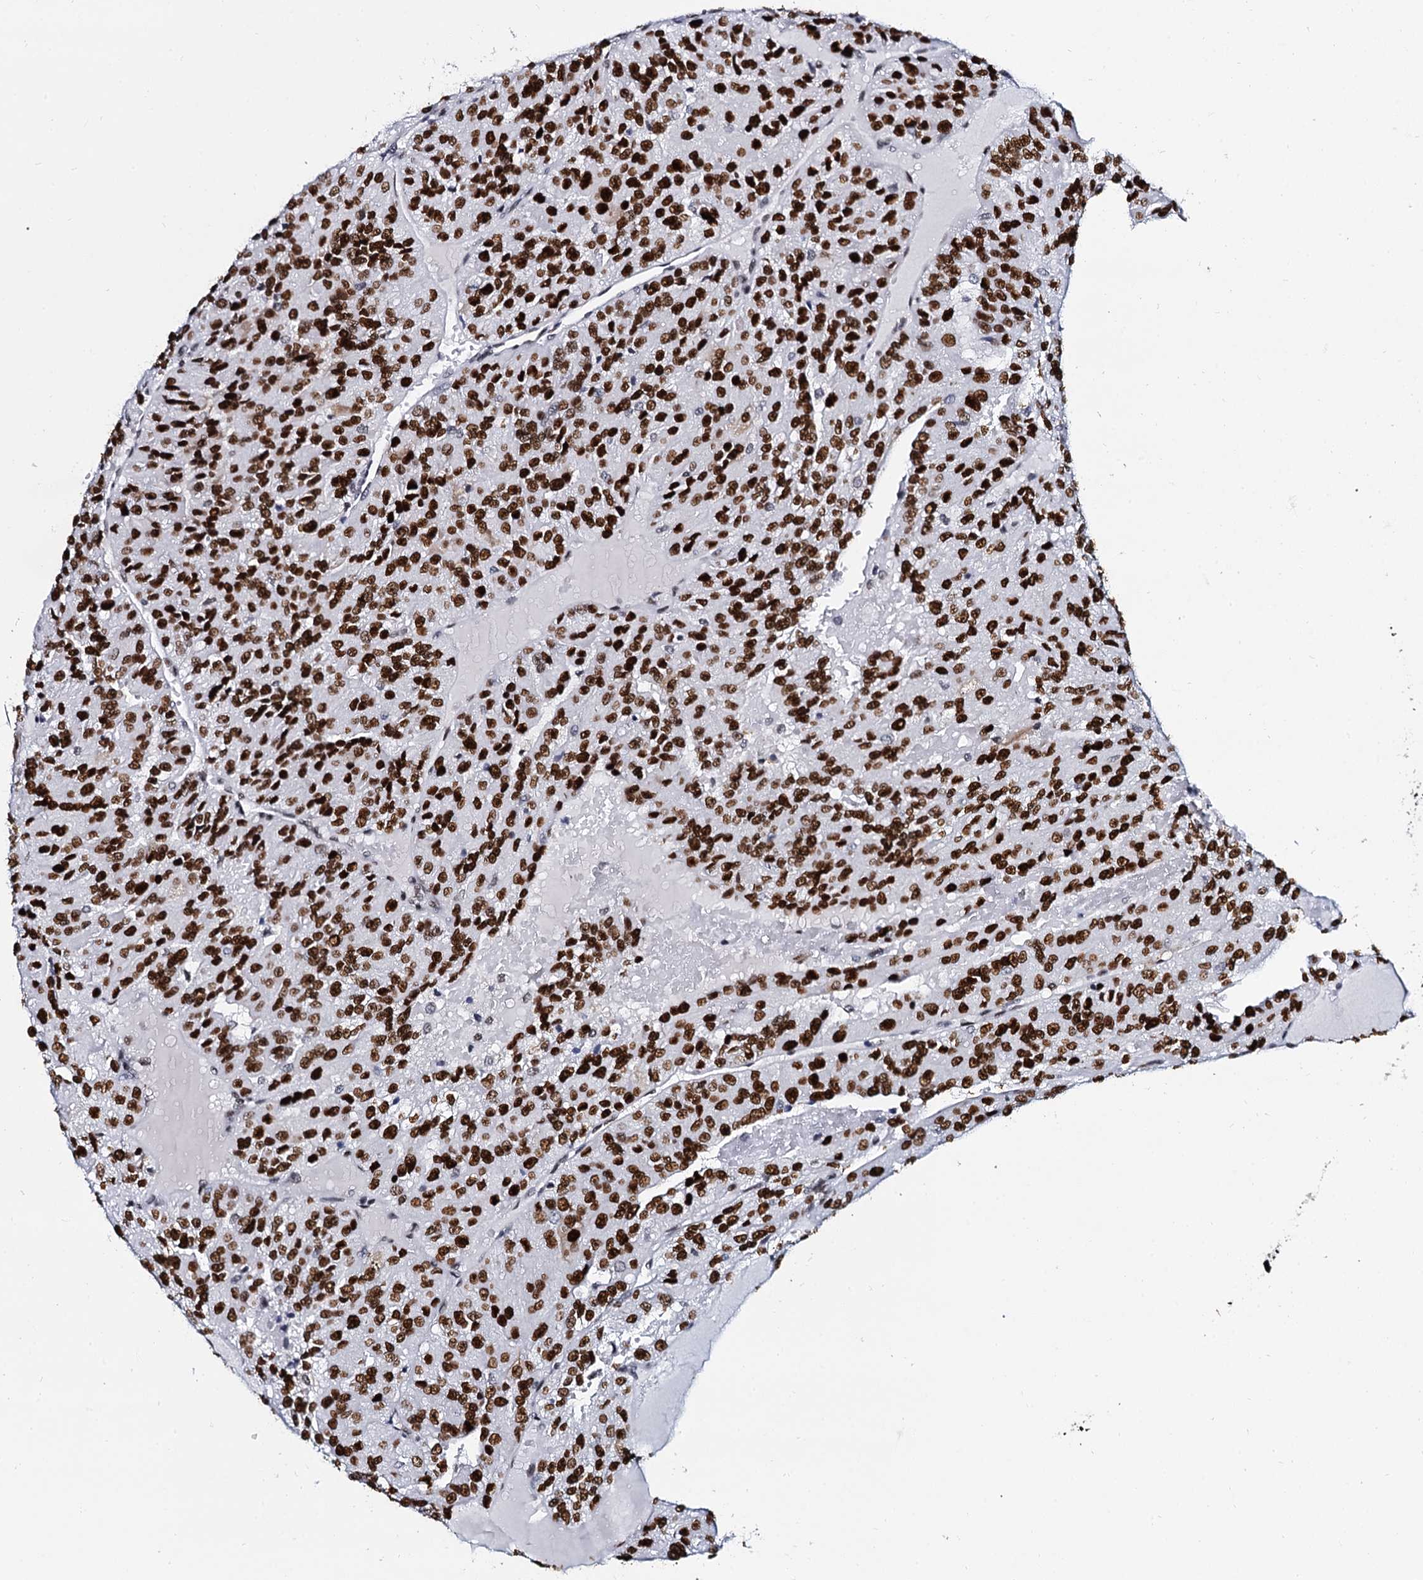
{"staining": {"intensity": "strong", "quantity": ">75%", "location": "nuclear"}, "tissue": "renal cancer", "cell_type": "Tumor cells", "image_type": "cancer", "snomed": [{"axis": "morphology", "description": "Adenocarcinoma, NOS"}, {"axis": "topography", "description": "Kidney"}], "caption": "The image exhibits a brown stain indicating the presence of a protein in the nuclear of tumor cells in renal adenocarcinoma.", "gene": "CMAS", "patient": {"sex": "female", "age": 63}}